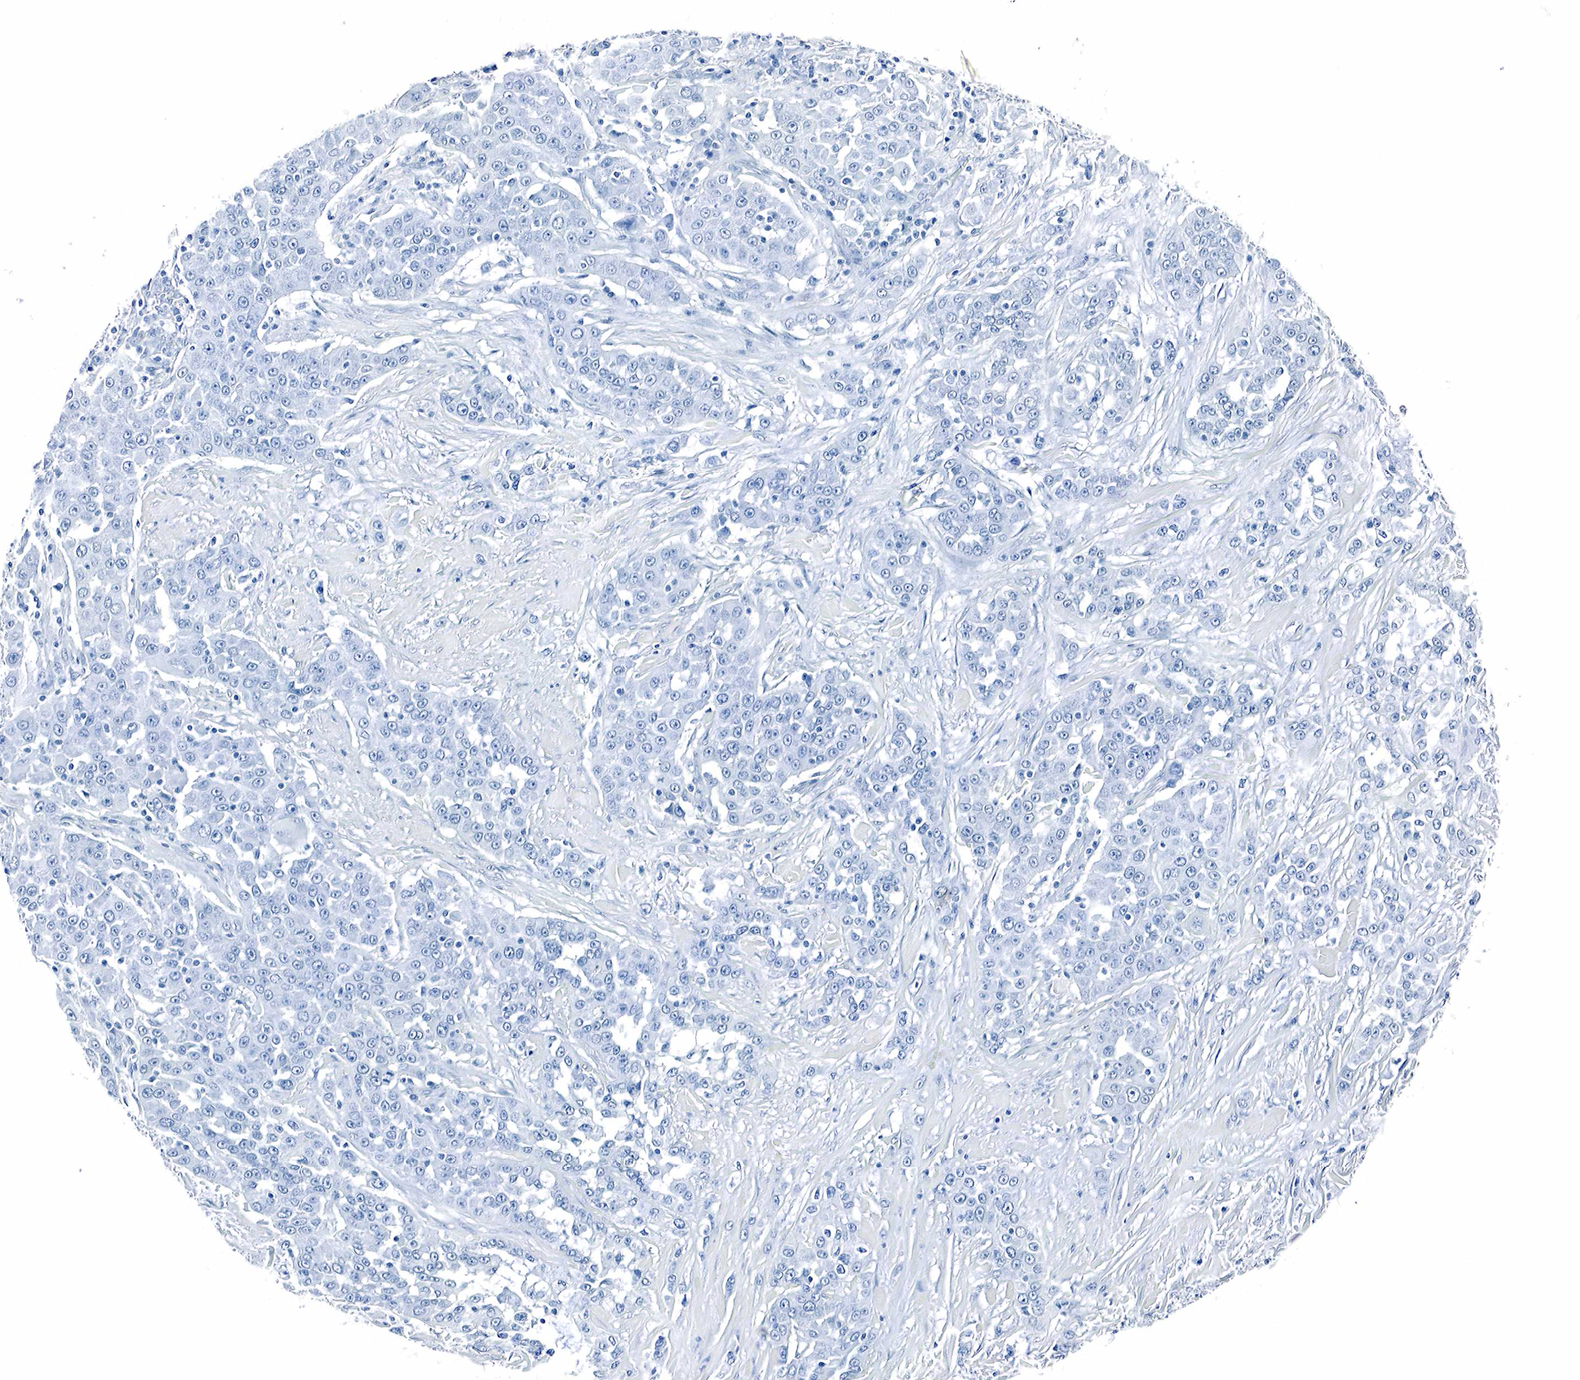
{"staining": {"intensity": "negative", "quantity": "none", "location": "none"}, "tissue": "urothelial cancer", "cell_type": "Tumor cells", "image_type": "cancer", "snomed": [{"axis": "morphology", "description": "Urothelial carcinoma, High grade"}, {"axis": "topography", "description": "Urinary bladder"}], "caption": "Immunohistochemical staining of human urothelial carcinoma (high-grade) reveals no significant staining in tumor cells. The staining was performed using DAB to visualize the protein expression in brown, while the nuclei were stained in blue with hematoxylin (Magnification: 20x).", "gene": "GAST", "patient": {"sex": "female", "age": 80}}